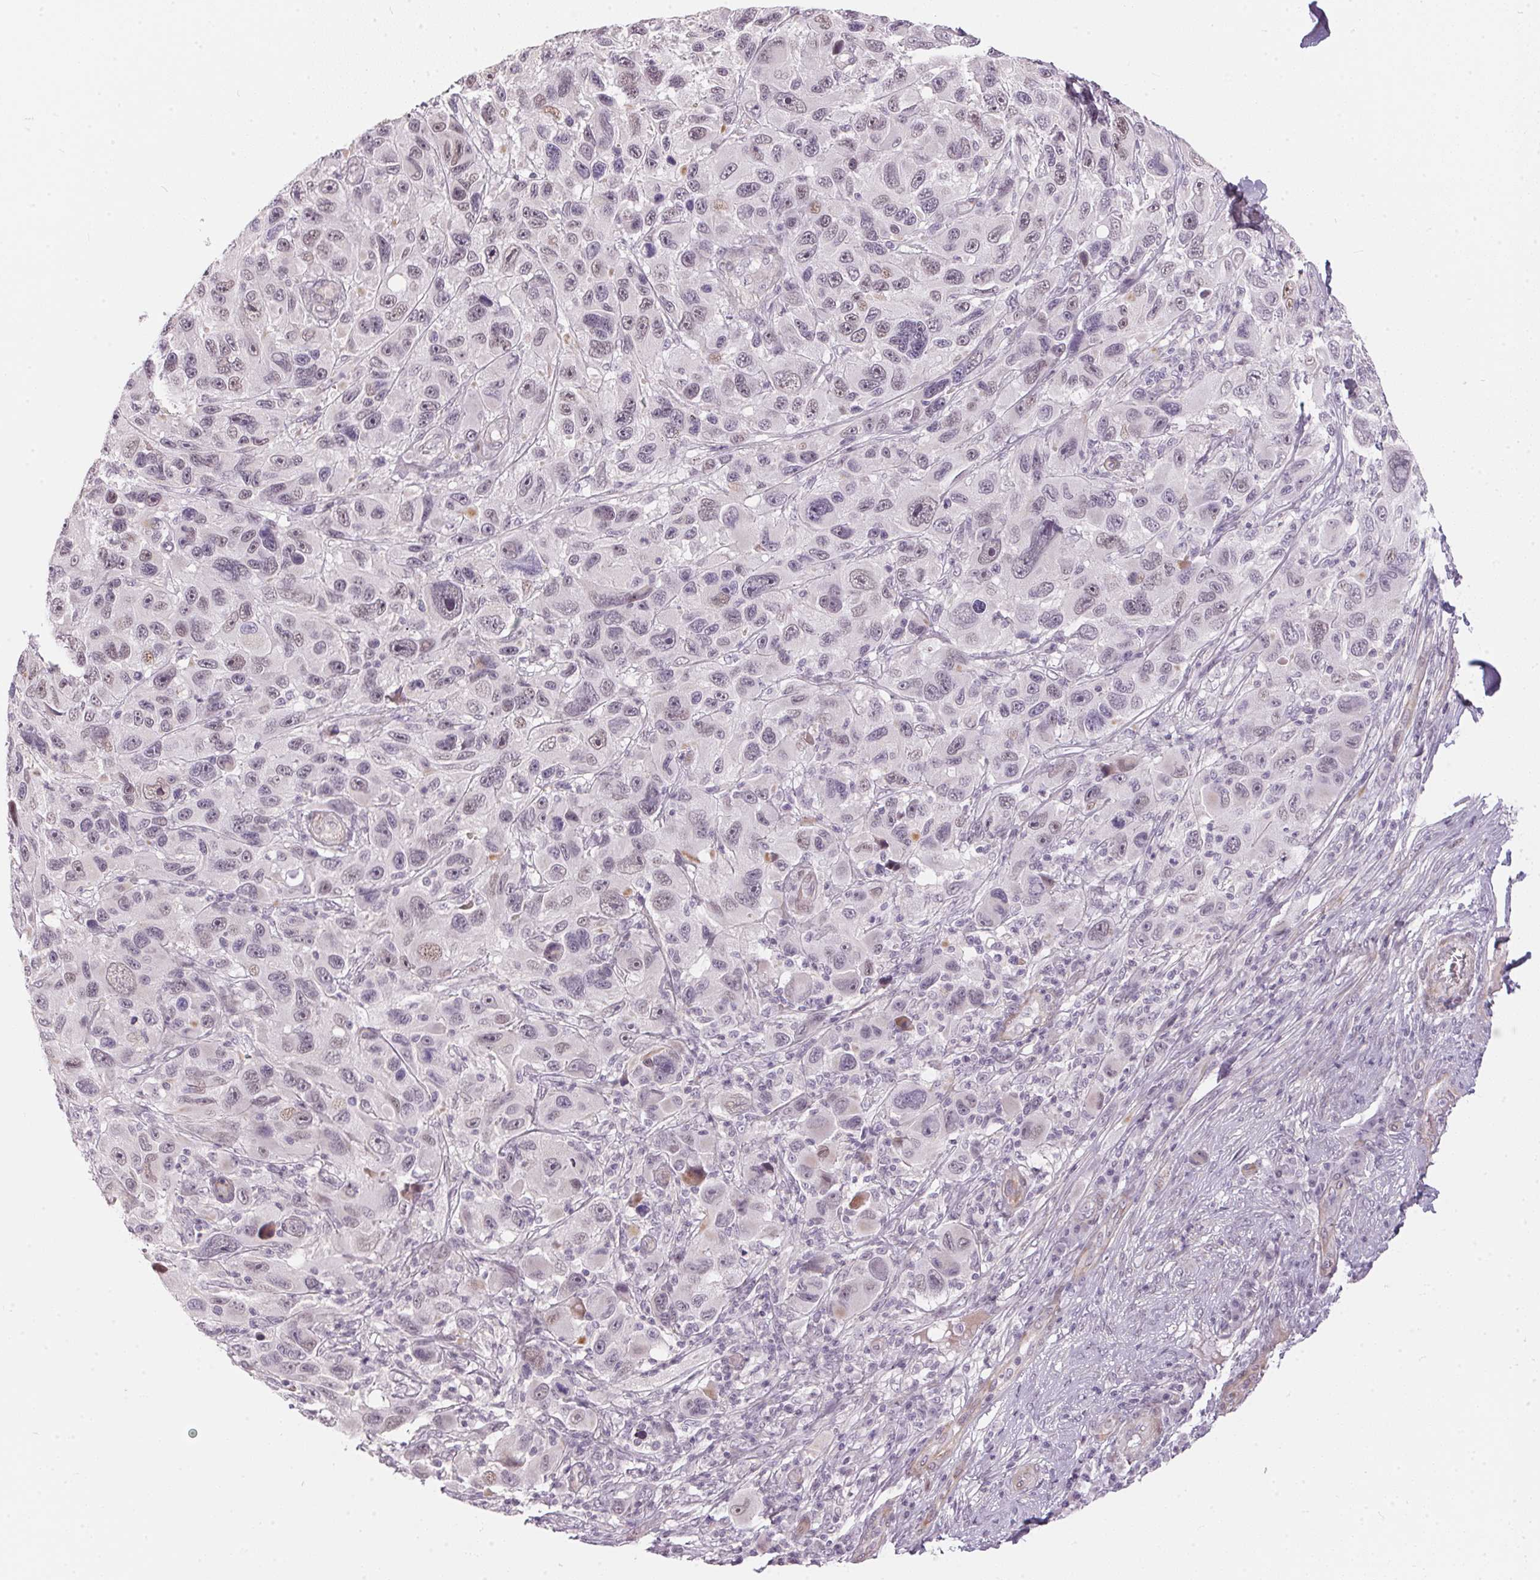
{"staining": {"intensity": "weak", "quantity": "<25%", "location": "nuclear"}, "tissue": "melanoma", "cell_type": "Tumor cells", "image_type": "cancer", "snomed": [{"axis": "morphology", "description": "Malignant melanoma, NOS"}, {"axis": "topography", "description": "Skin"}], "caption": "Human malignant melanoma stained for a protein using IHC reveals no staining in tumor cells.", "gene": "GDAP1L1", "patient": {"sex": "male", "age": 53}}